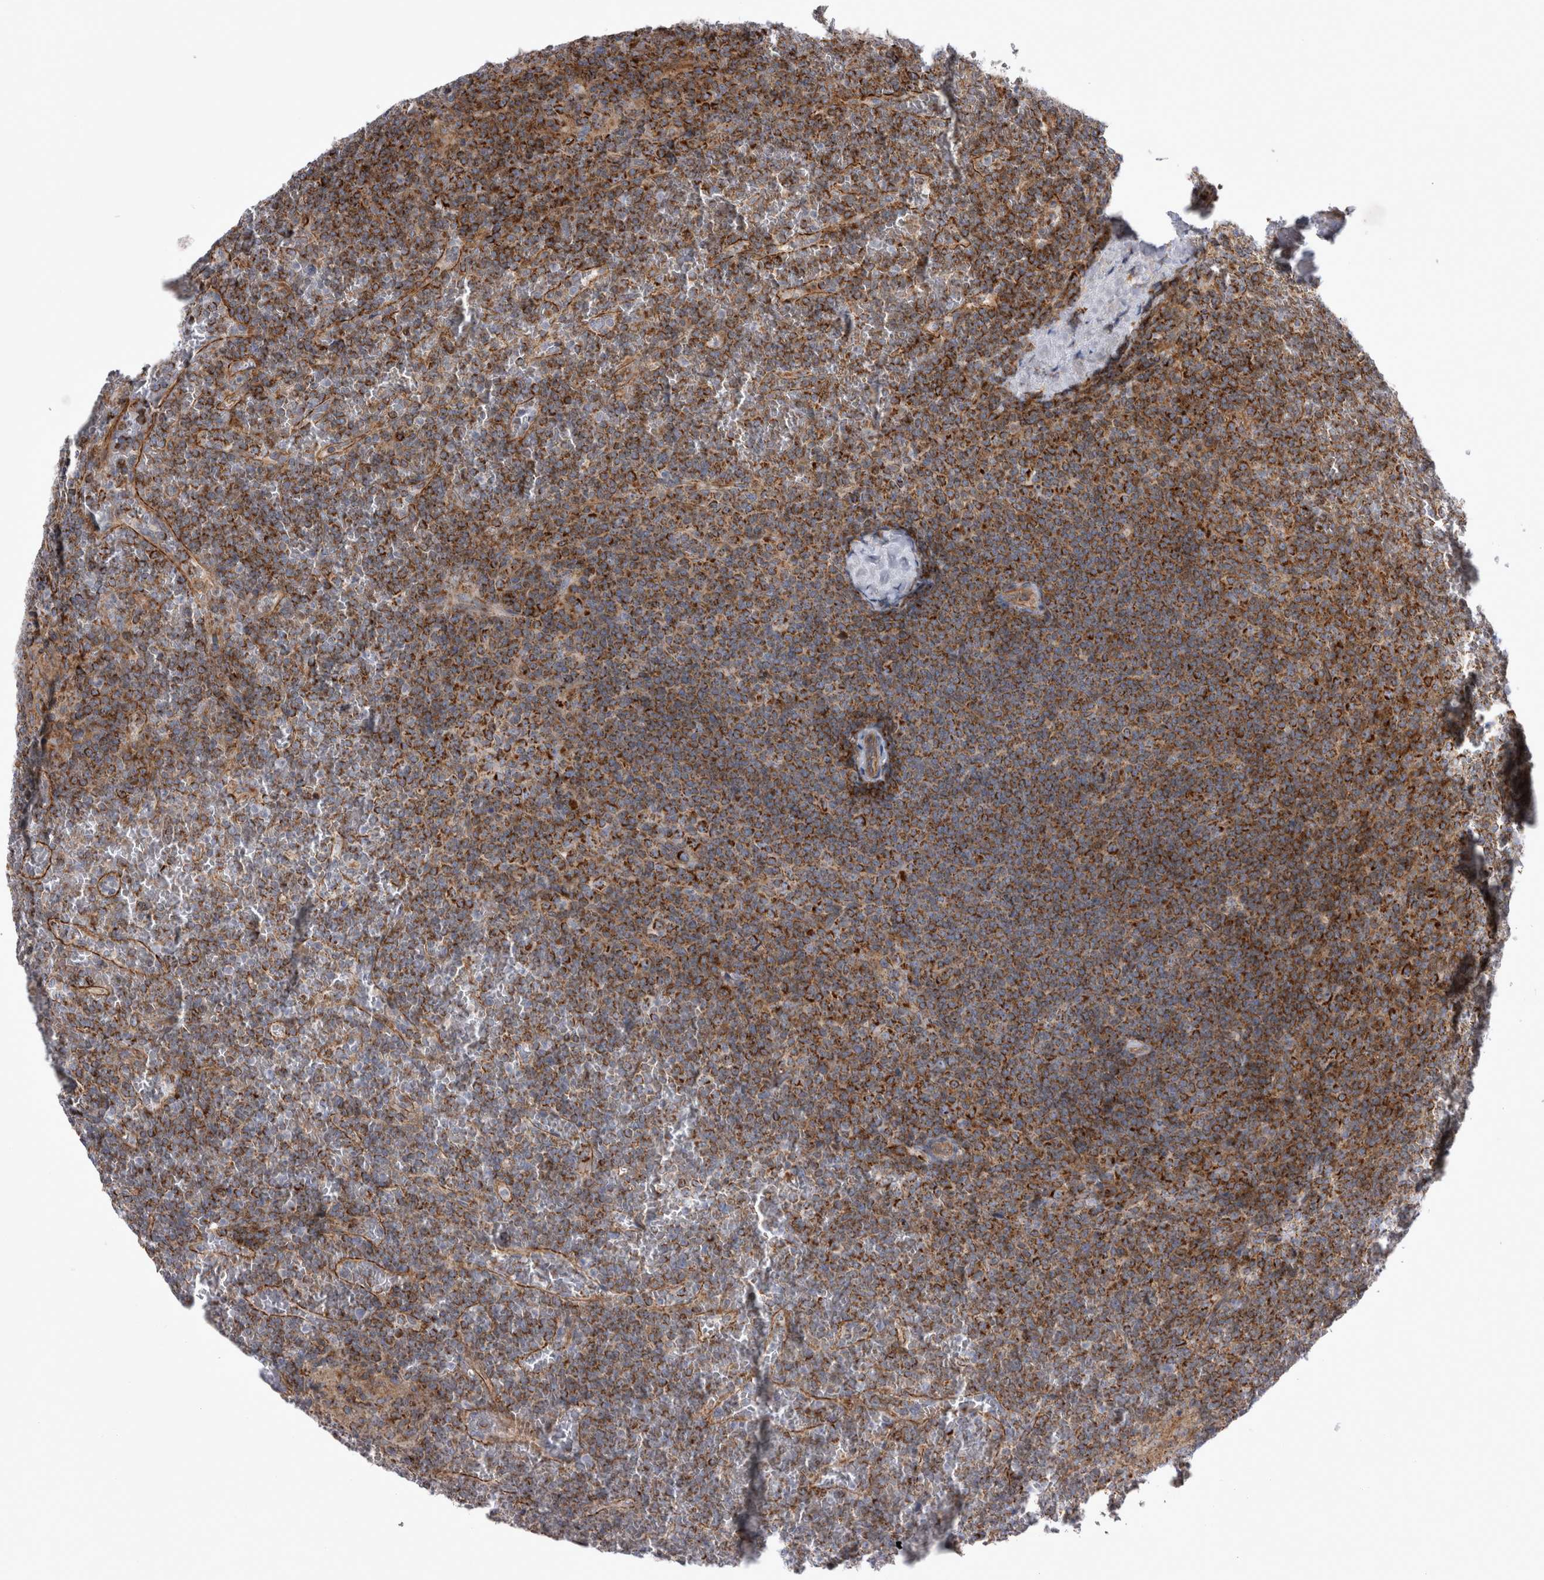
{"staining": {"intensity": "strong", "quantity": ">75%", "location": "cytoplasmic/membranous"}, "tissue": "lymphoma", "cell_type": "Tumor cells", "image_type": "cancer", "snomed": [{"axis": "morphology", "description": "Malignant lymphoma, non-Hodgkin's type, Low grade"}, {"axis": "topography", "description": "Spleen"}], "caption": "Tumor cells display high levels of strong cytoplasmic/membranous positivity in about >75% of cells in human lymphoma.", "gene": "TSPOAP1", "patient": {"sex": "female", "age": 19}}